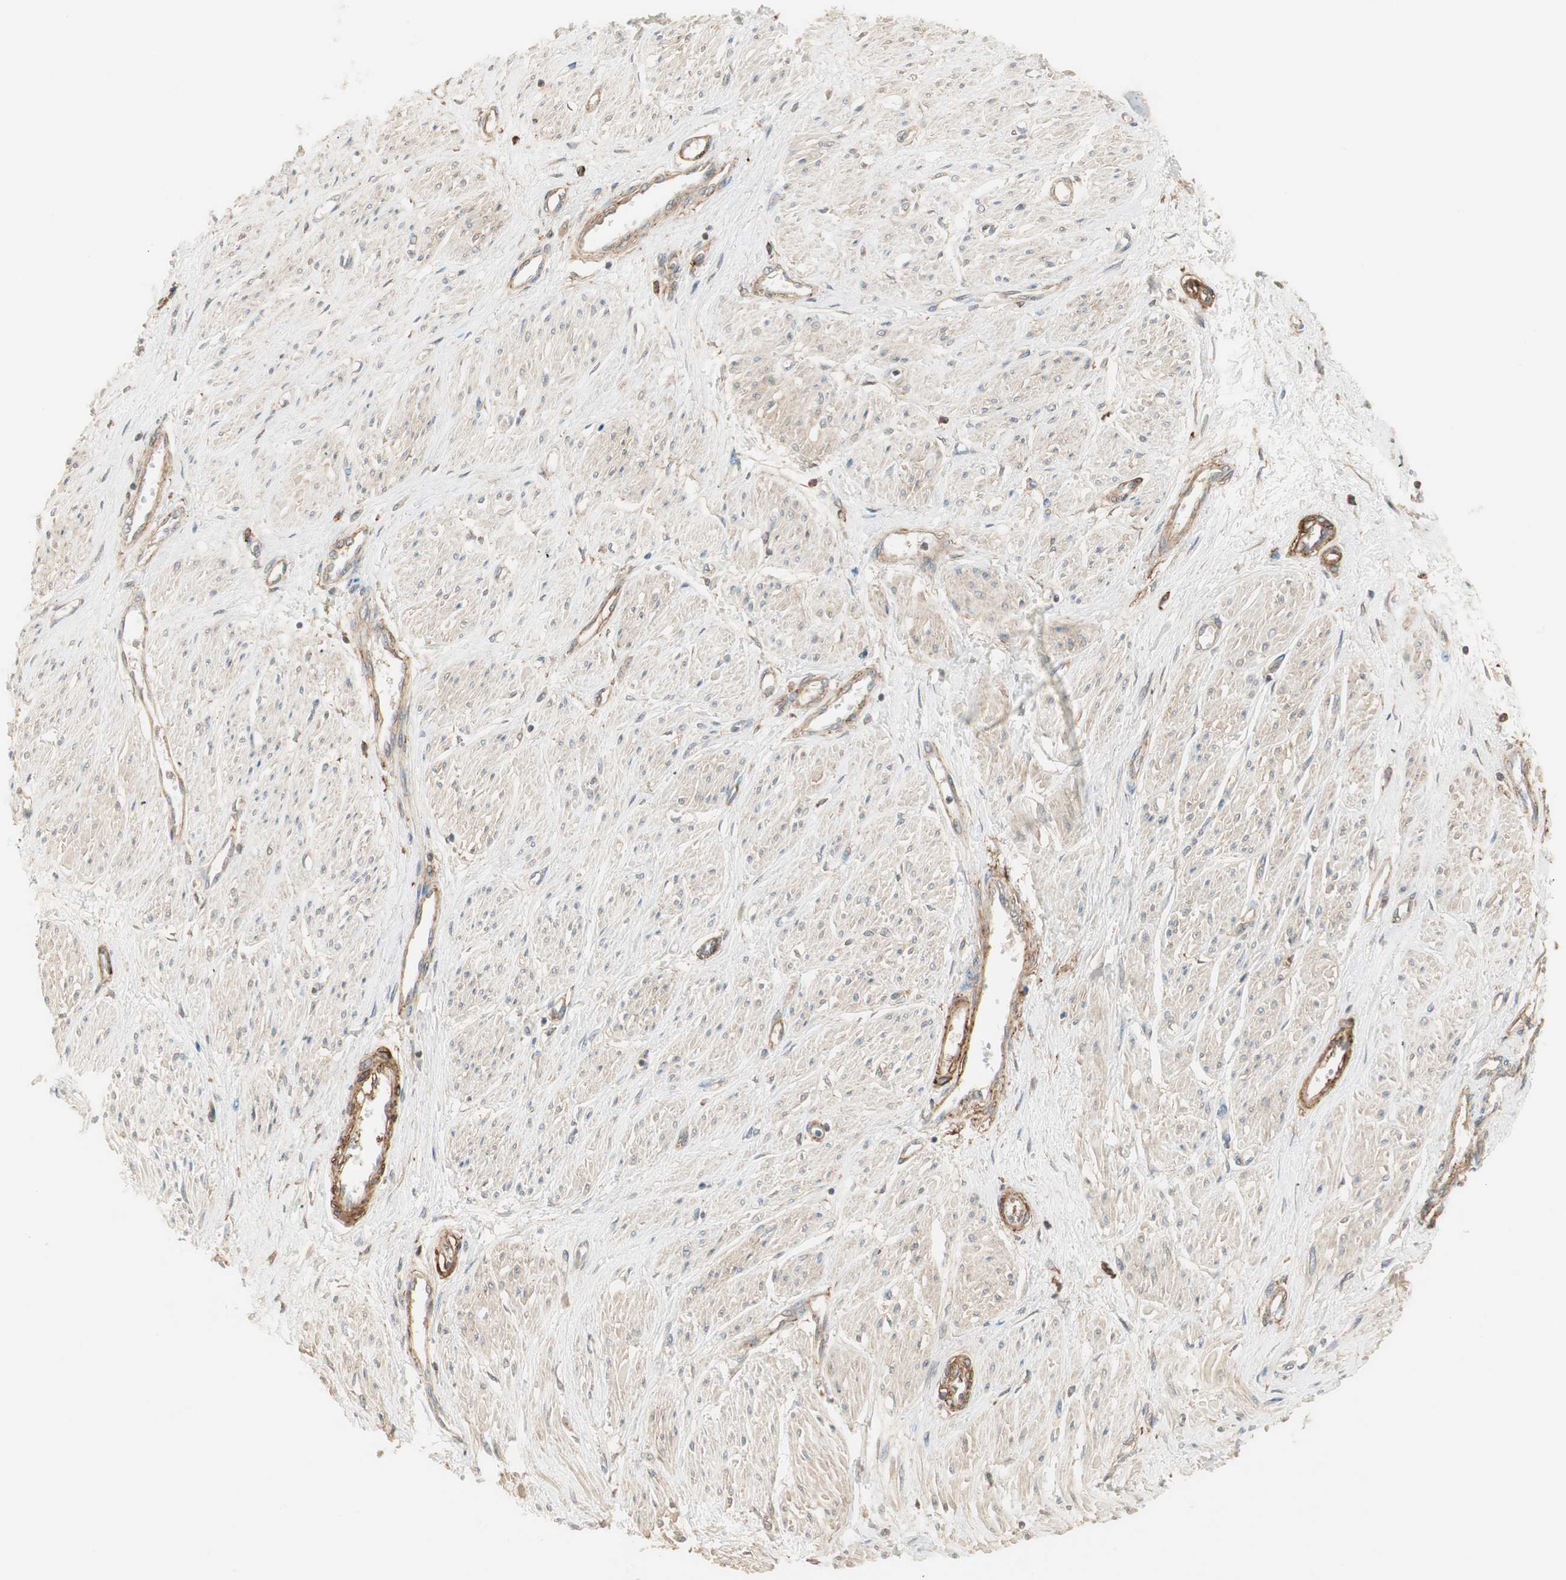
{"staining": {"intensity": "weak", "quantity": "25%-75%", "location": "cytoplasmic/membranous"}, "tissue": "smooth muscle", "cell_type": "Smooth muscle cells", "image_type": "normal", "snomed": [{"axis": "morphology", "description": "Normal tissue, NOS"}, {"axis": "topography", "description": "Smooth muscle"}, {"axis": "topography", "description": "Uterus"}], "caption": "Immunohistochemistry (IHC) (DAB) staining of benign human smooth muscle reveals weak cytoplasmic/membranous protein positivity in about 25%-75% of smooth muscle cells.", "gene": "RNGTT", "patient": {"sex": "female", "age": 39}}